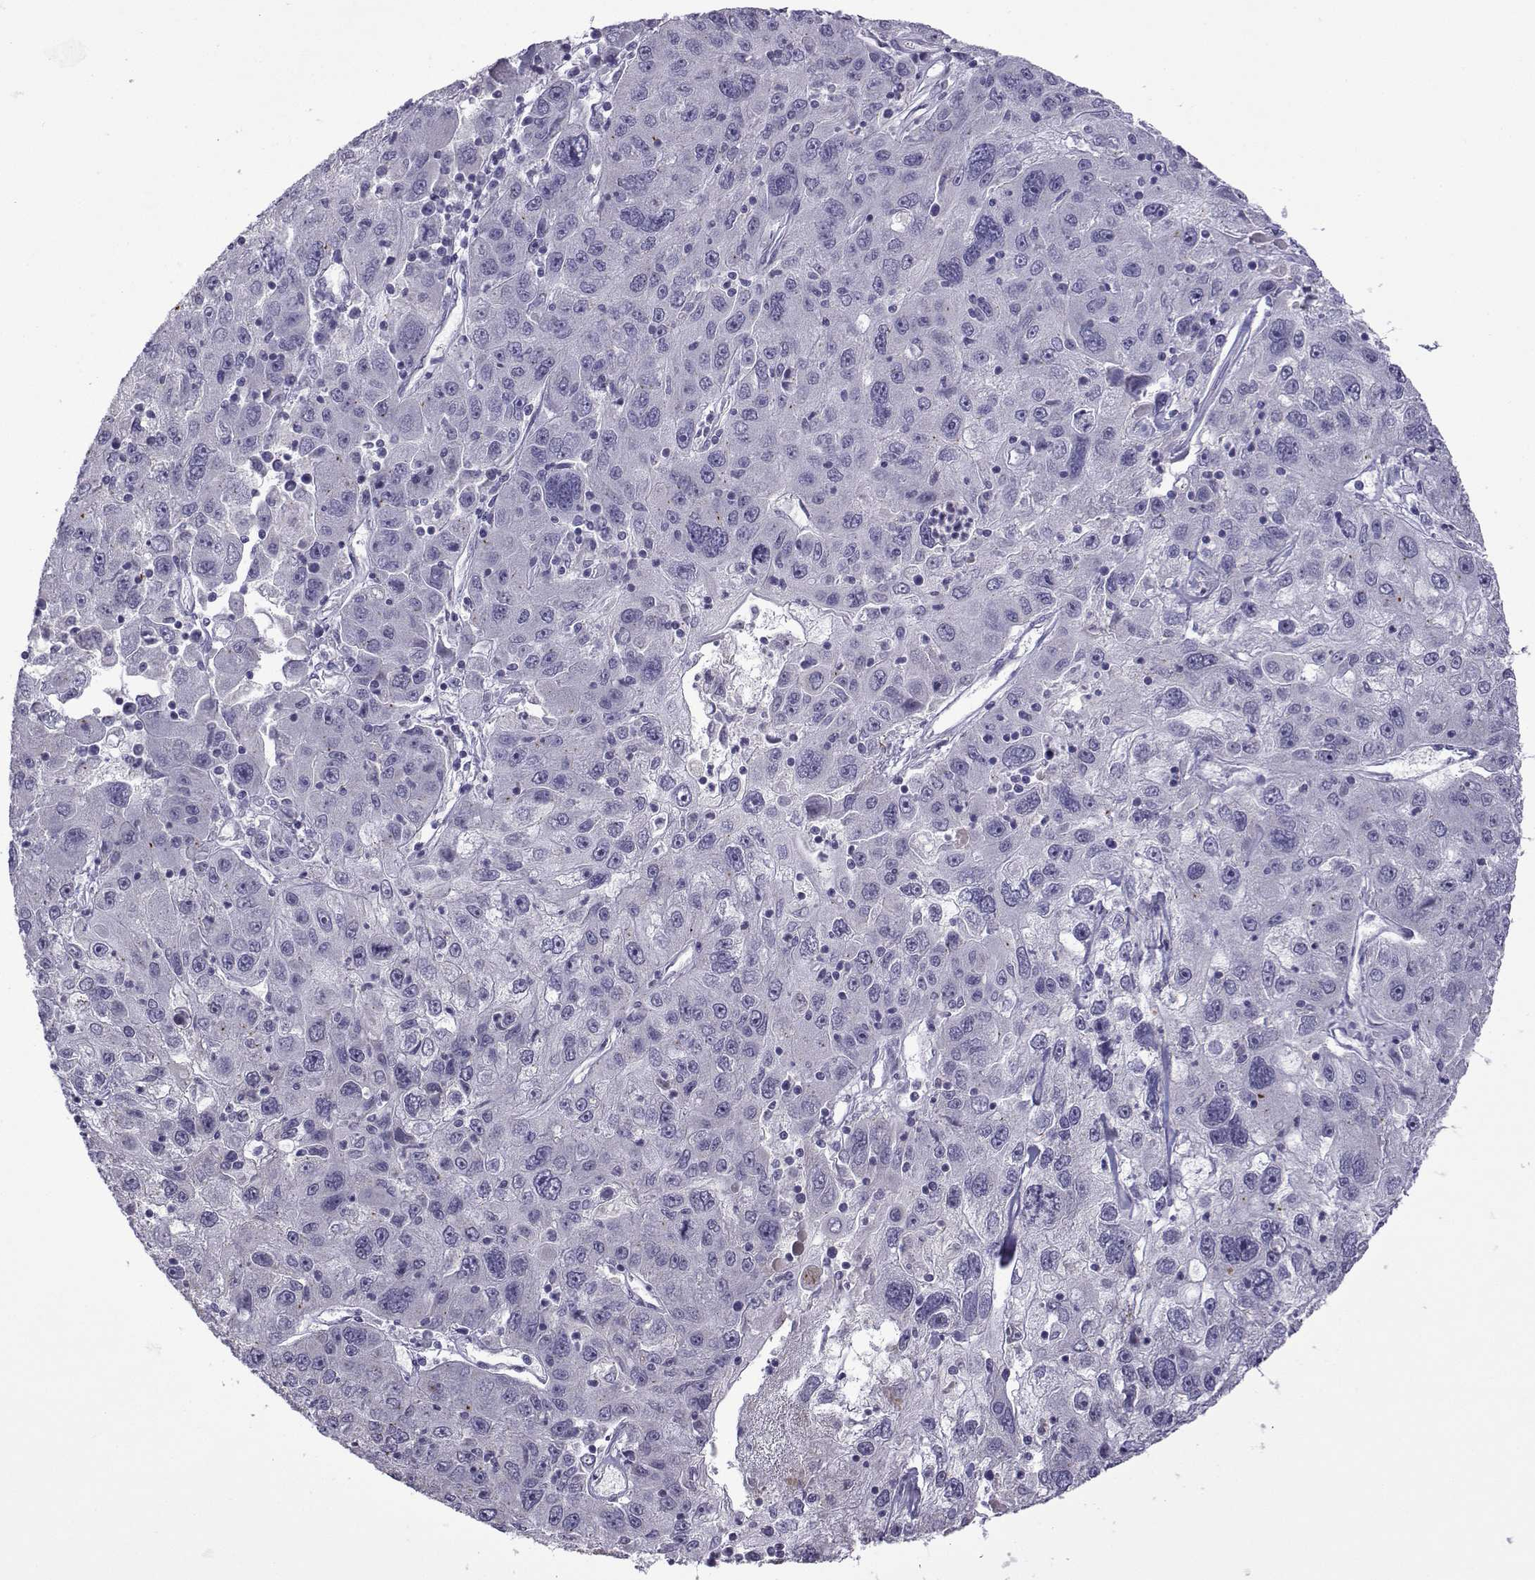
{"staining": {"intensity": "negative", "quantity": "none", "location": "none"}, "tissue": "stomach cancer", "cell_type": "Tumor cells", "image_type": "cancer", "snomed": [{"axis": "morphology", "description": "Adenocarcinoma, NOS"}, {"axis": "topography", "description": "Stomach"}], "caption": "Histopathology image shows no protein positivity in tumor cells of stomach cancer tissue.", "gene": "CFAP70", "patient": {"sex": "male", "age": 56}}